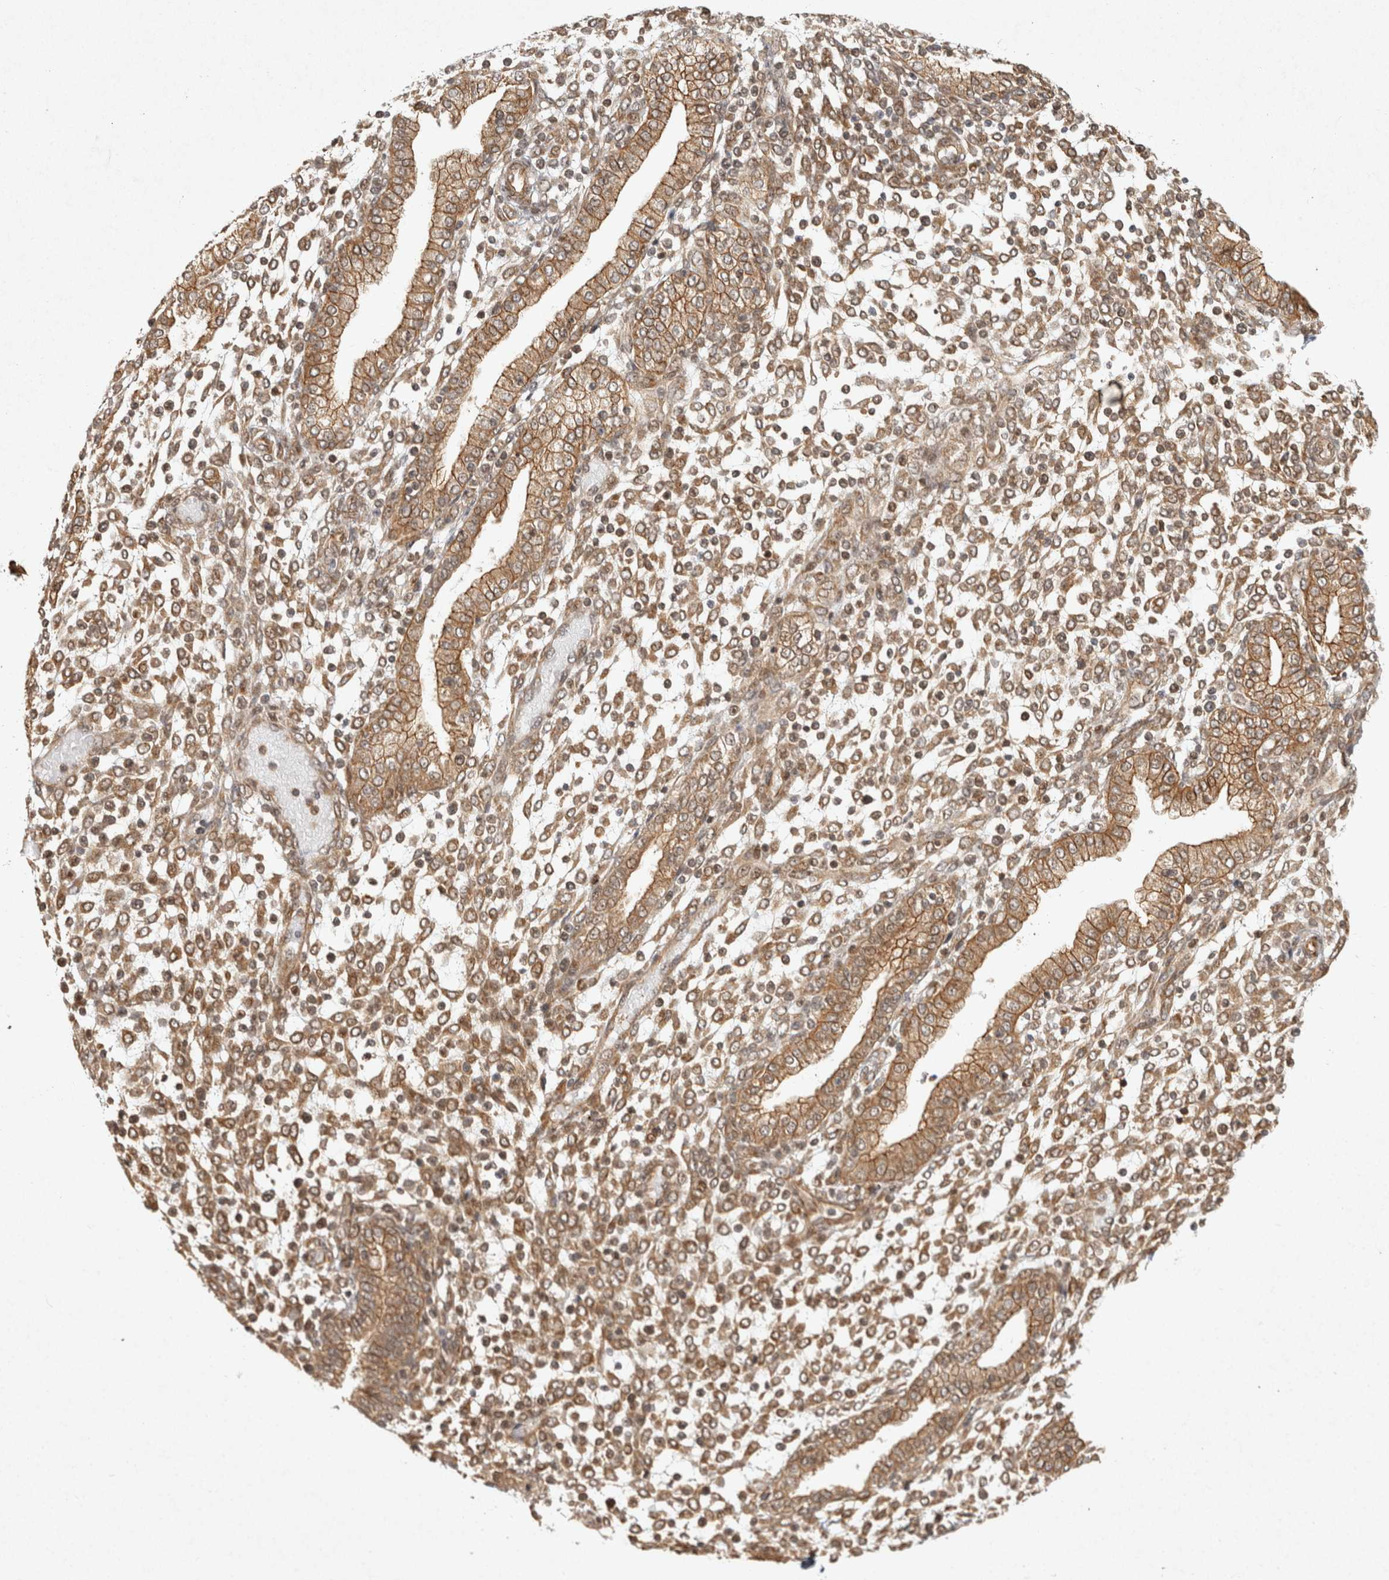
{"staining": {"intensity": "moderate", "quantity": "25%-75%", "location": "cytoplasmic/membranous"}, "tissue": "endometrium", "cell_type": "Cells in endometrial stroma", "image_type": "normal", "snomed": [{"axis": "morphology", "description": "Normal tissue, NOS"}, {"axis": "topography", "description": "Endometrium"}], "caption": "Protein staining of unremarkable endometrium reveals moderate cytoplasmic/membranous positivity in approximately 25%-75% of cells in endometrial stroma.", "gene": "CAMSAP2", "patient": {"sex": "female", "age": 53}}